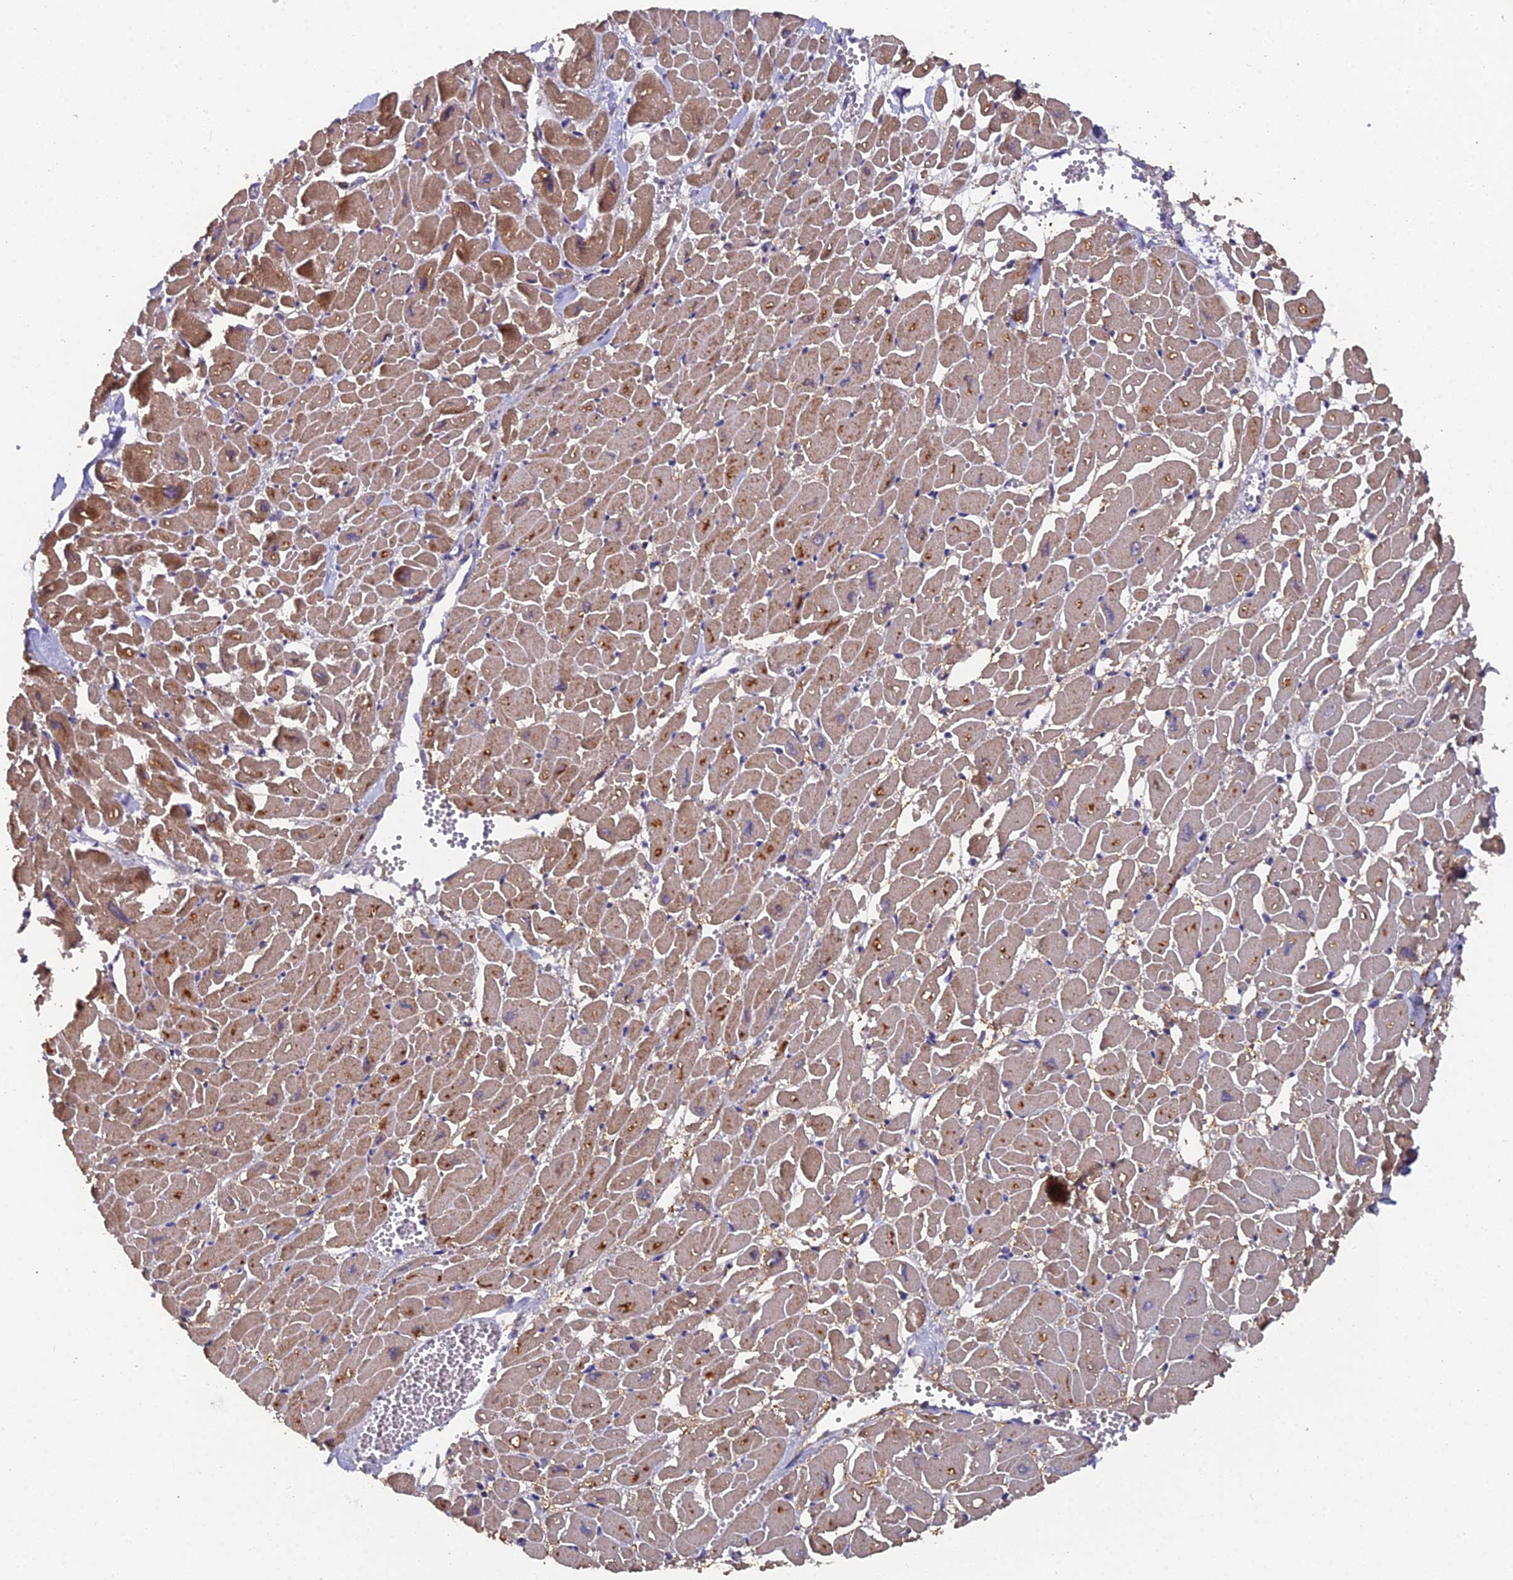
{"staining": {"intensity": "strong", "quantity": "25%-75%", "location": "cytoplasmic/membranous"}, "tissue": "heart muscle", "cell_type": "Cardiomyocytes", "image_type": "normal", "snomed": [{"axis": "morphology", "description": "Normal tissue, NOS"}, {"axis": "topography", "description": "Heart"}], "caption": "Immunohistochemical staining of normal heart muscle reveals 25%-75% levels of strong cytoplasmic/membranous protein expression in approximately 25%-75% of cardiomyocytes. (DAB (3,3'-diaminobenzidine) IHC, brown staining for protein, blue staining for nuclei).", "gene": "RAB28", "patient": {"sex": "male", "age": 54}}